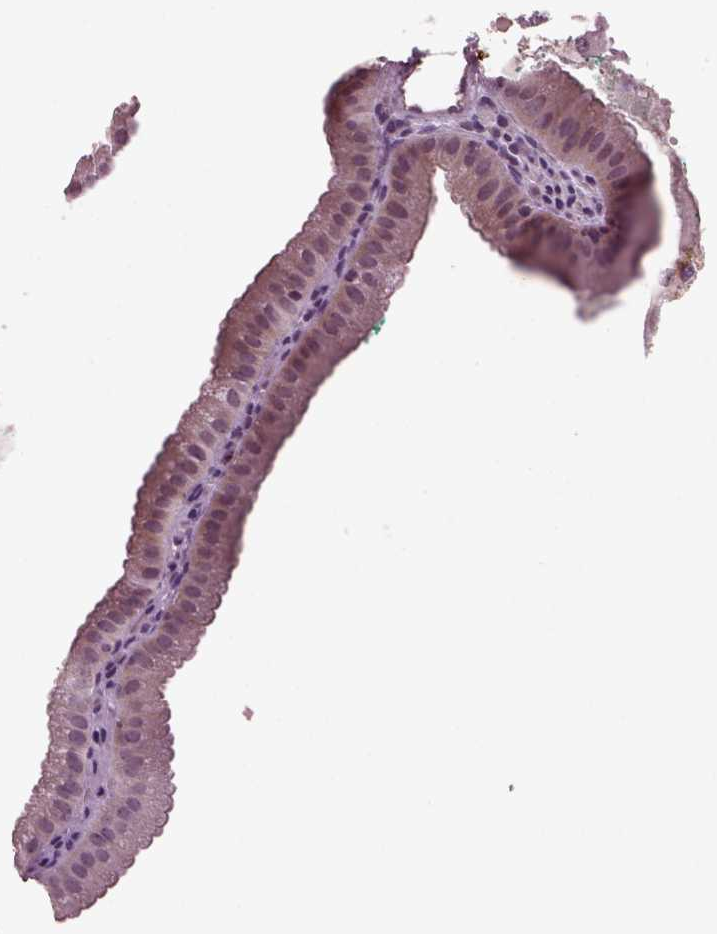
{"staining": {"intensity": "weak", "quantity": ">75%", "location": "cytoplasmic/membranous"}, "tissue": "gallbladder", "cell_type": "Glandular cells", "image_type": "normal", "snomed": [{"axis": "morphology", "description": "Normal tissue, NOS"}, {"axis": "topography", "description": "Gallbladder"}], "caption": "The micrograph demonstrates staining of benign gallbladder, revealing weak cytoplasmic/membranous protein positivity (brown color) within glandular cells. The staining was performed using DAB, with brown indicating positive protein expression. Nuclei are stained blue with hematoxylin.", "gene": "SLC17A6", "patient": {"sex": "male", "age": 67}}